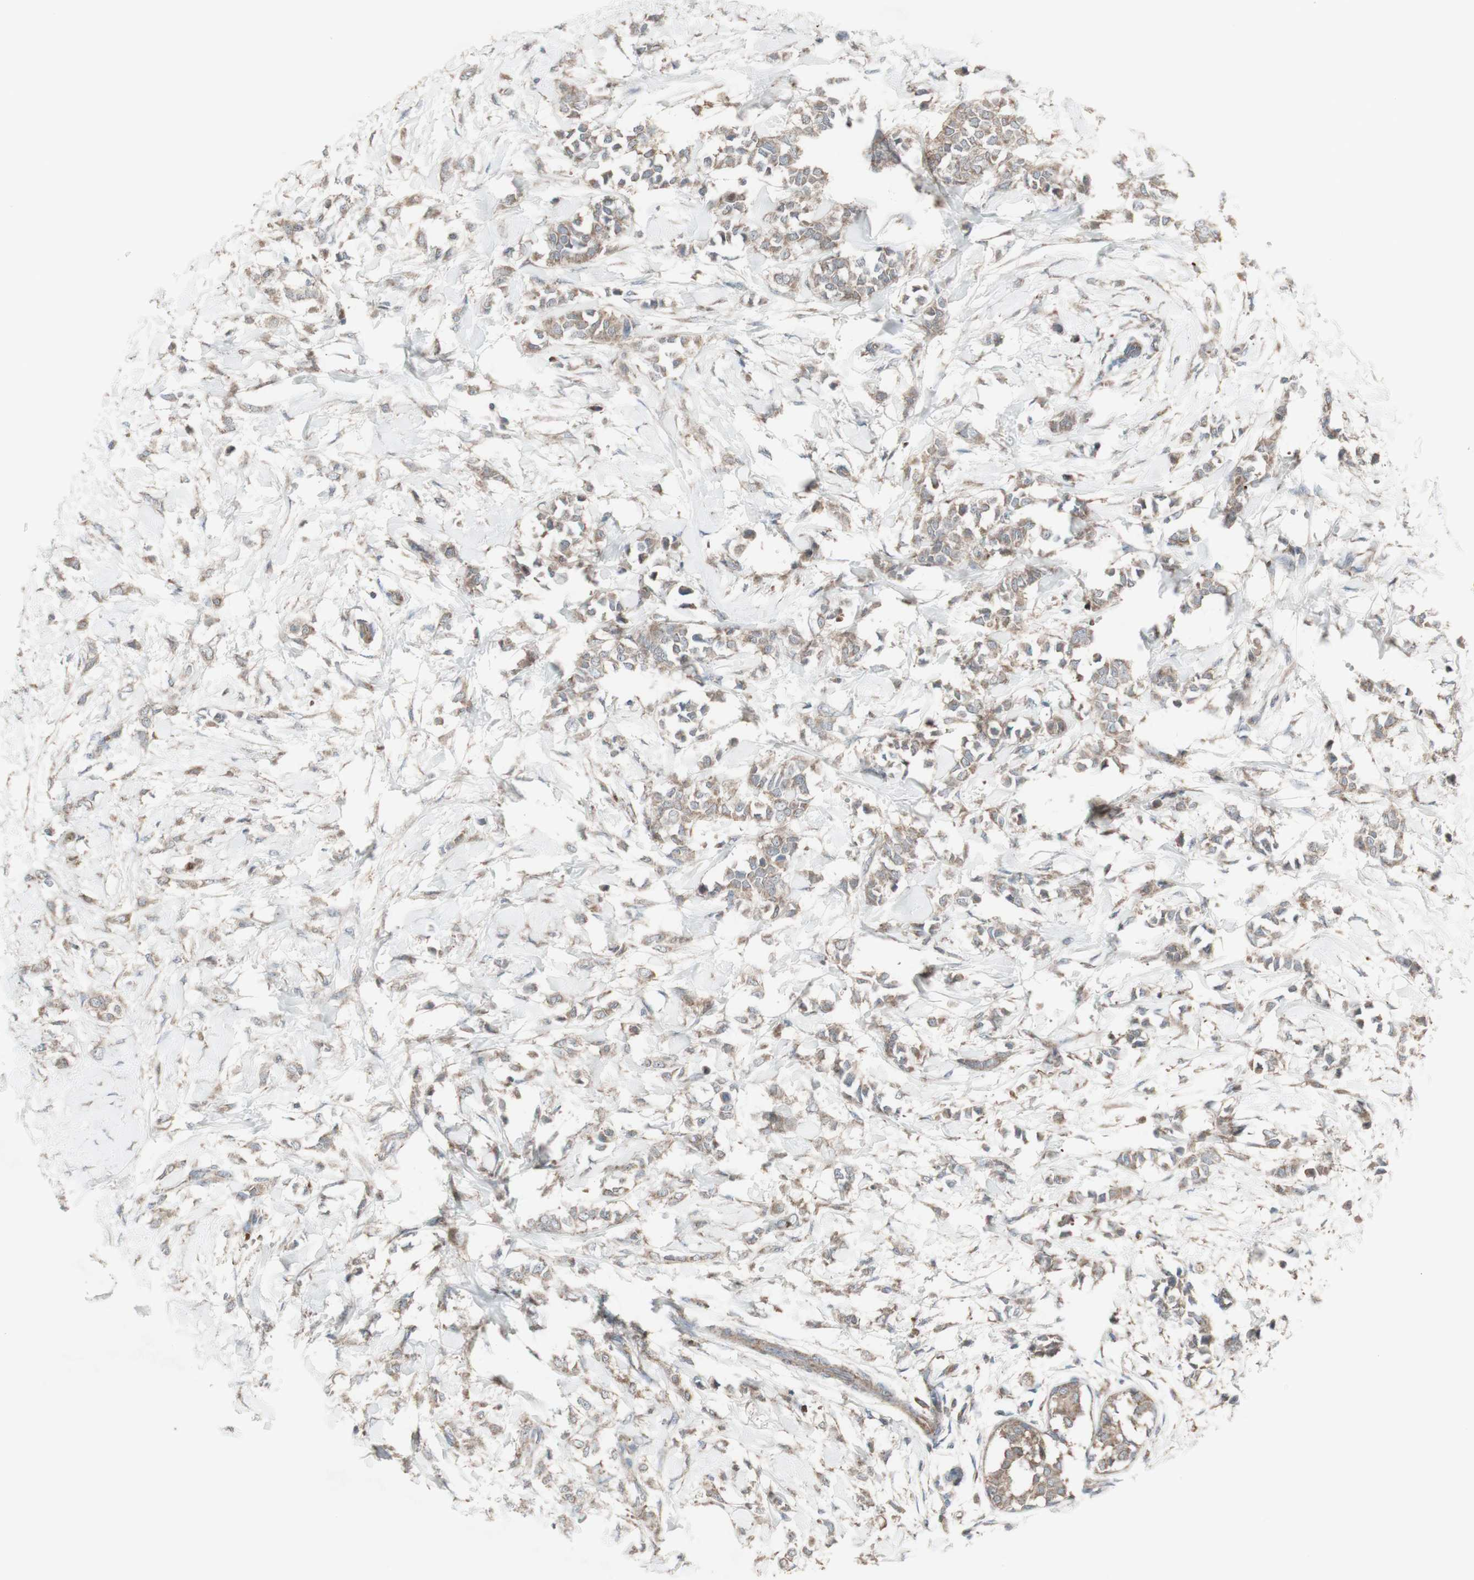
{"staining": {"intensity": "weak", "quantity": ">75%", "location": "cytoplasmic/membranous"}, "tissue": "breast cancer", "cell_type": "Tumor cells", "image_type": "cancer", "snomed": [{"axis": "morphology", "description": "Lobular carcinoma, in situ"}, {"axis": "morphology", "description": "Lobular carcinoma"}, {"axis": "topography", "description": "Breast"}], "caption": "Tumor cells exhibit low levels of weak cytoplasmic/membranous expression in about >75% of cells in human breast cancer.", "gene": "SHC1", "patient": {"sex": "female", "age": 41}}